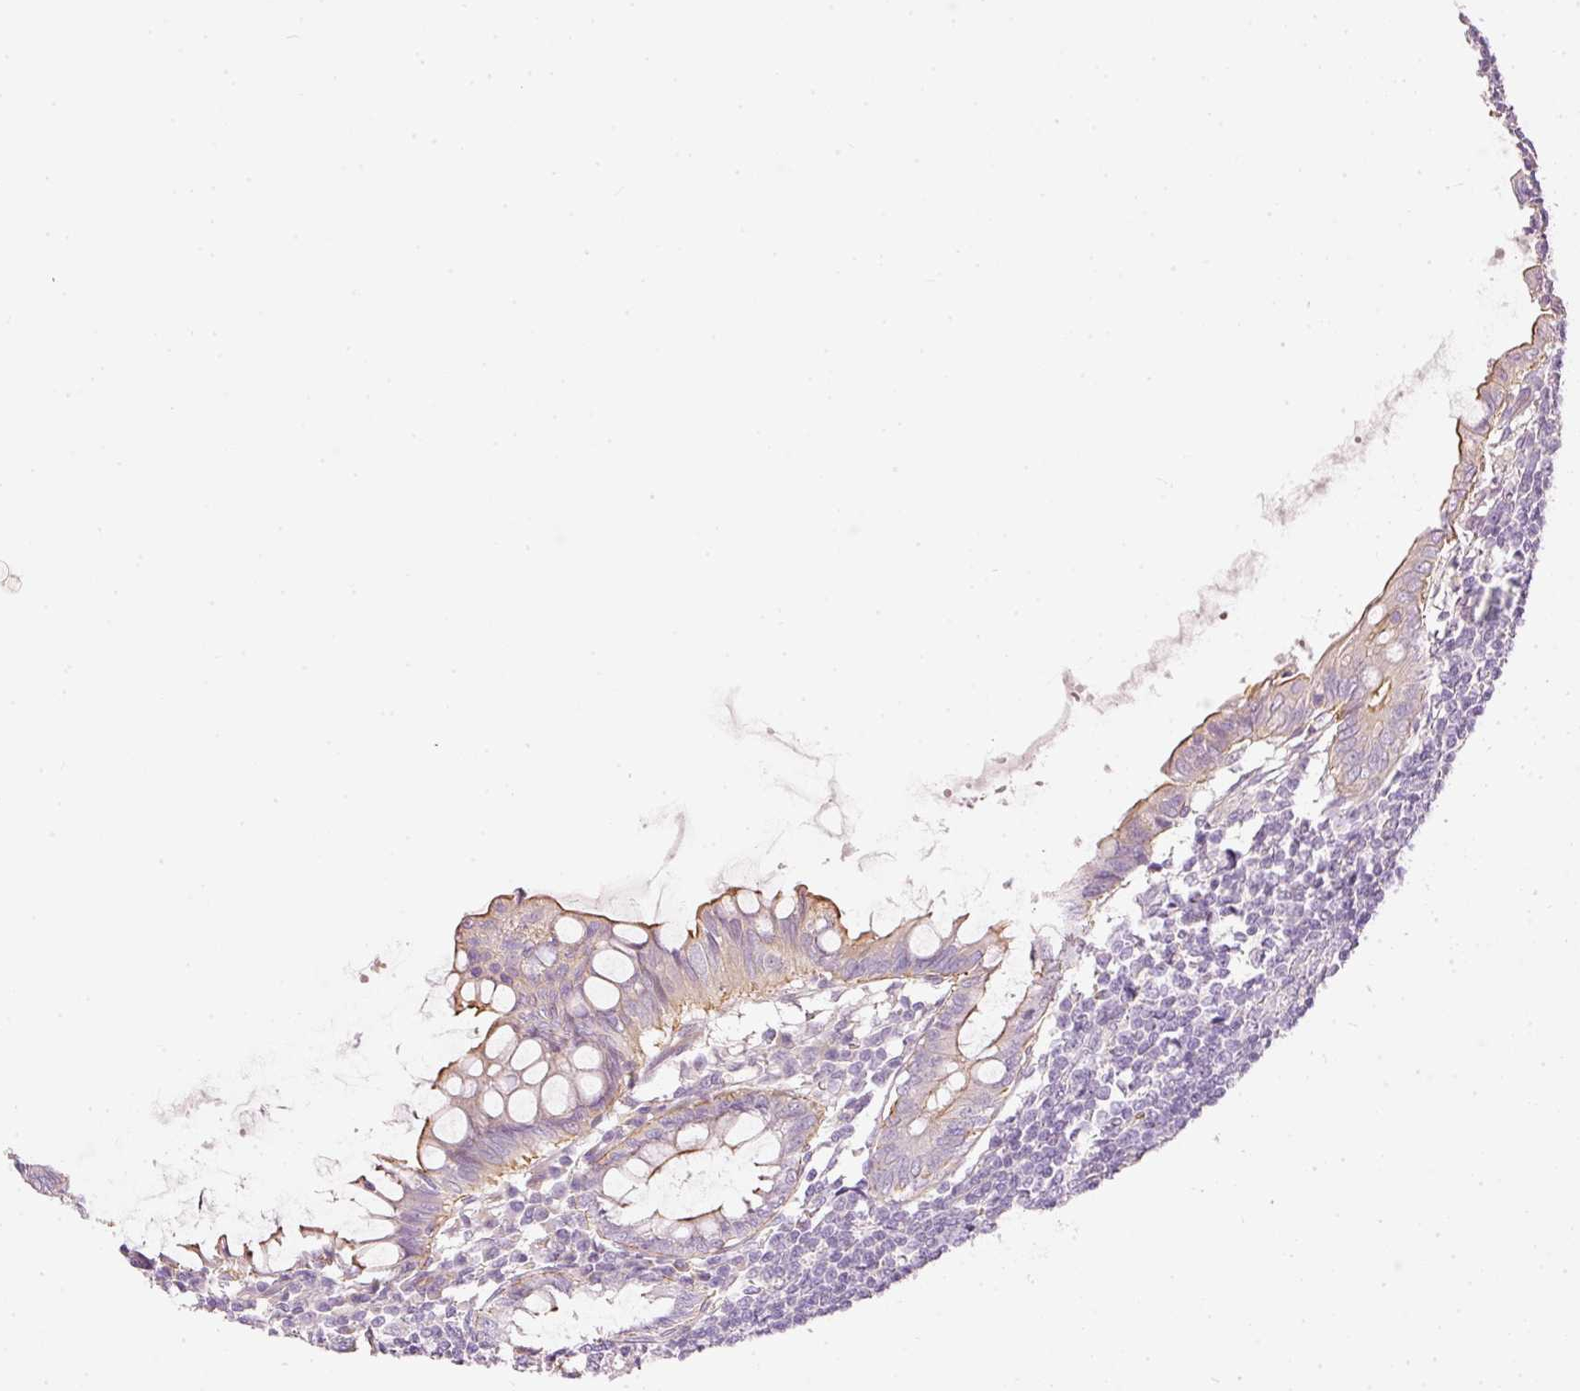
{"staining": {"intensity": "moderate", "quantity": "<25%", "location": "cytoplasmic/membranous"}, "tissue": "appendix", "cell_type": "Glandular cells", "image_type": "normal", "snomed": [{"axis": "morphology", "description": "Normal tissue, NOS"}, {"axis": "topography", "description": "Appendix"}], "caption": "Appendix stained for a protein displays moderate cytoplasmic/membranous positivity in glandular cells. (DAB (3,3'-diaminobenzidine) IHC with brightfield microscopy, high magnification).", "gene": "OSR2", "patient": {"sex": "male", "age": 83}}